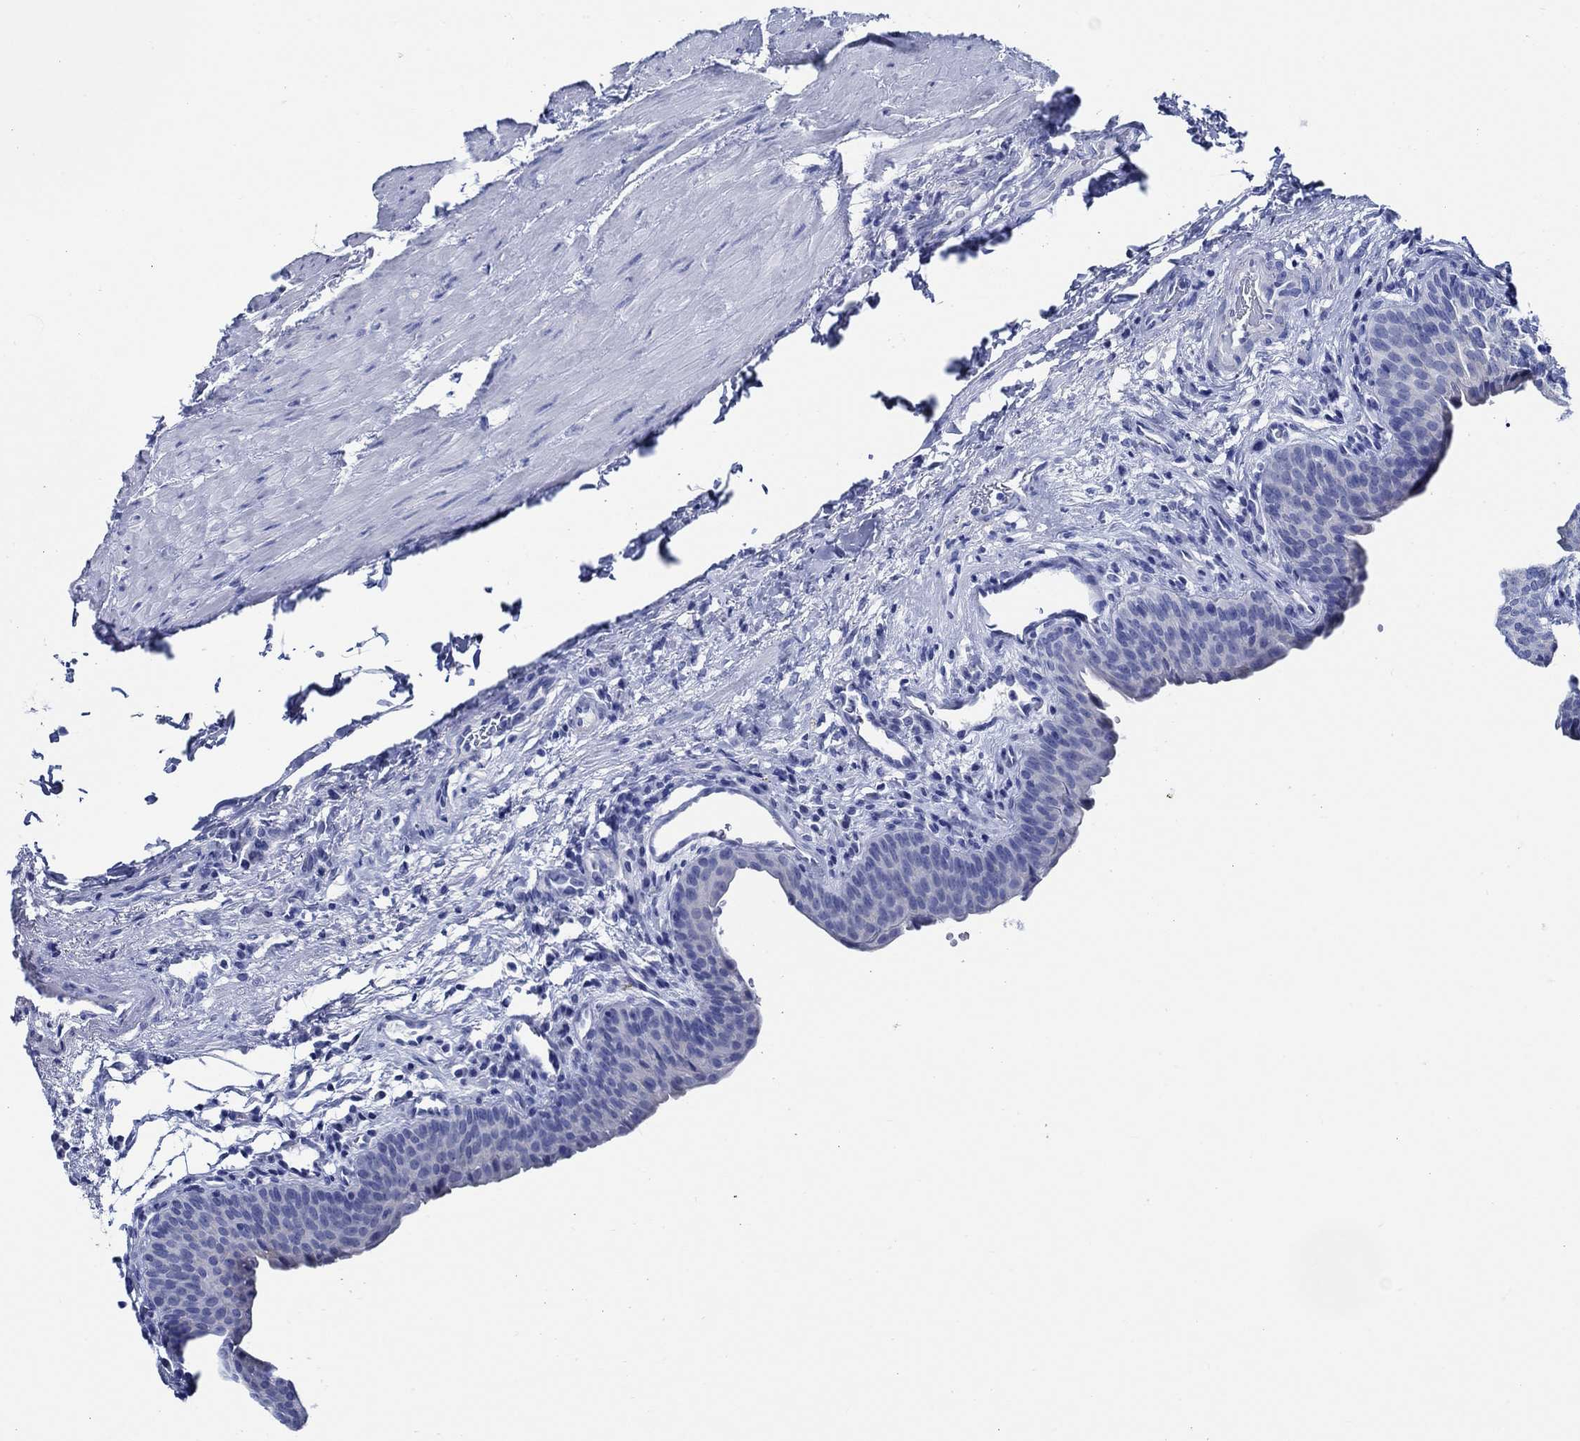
{"staining": {"intensity": "negative", "quantity": "none", "location": "none"}, "tissue": "urinary bladder", "cell_type": "Urothelial cells", "image_type": "normal", "snomed": [{"axis": "morphology", "description": "Normal tissue, NOS"}, {"axis": "topography", "description": "Urinary bladder"}], "caption": "Immunohistochemistry image of unremarkable urinary bladder: human urinary bladder stained with DAB (3,3'-diaminobenzidine) shows no significant protein expression in urothelial cells.", "gene": "WDR62", "patient": {"sex": "male", "age": 66}}